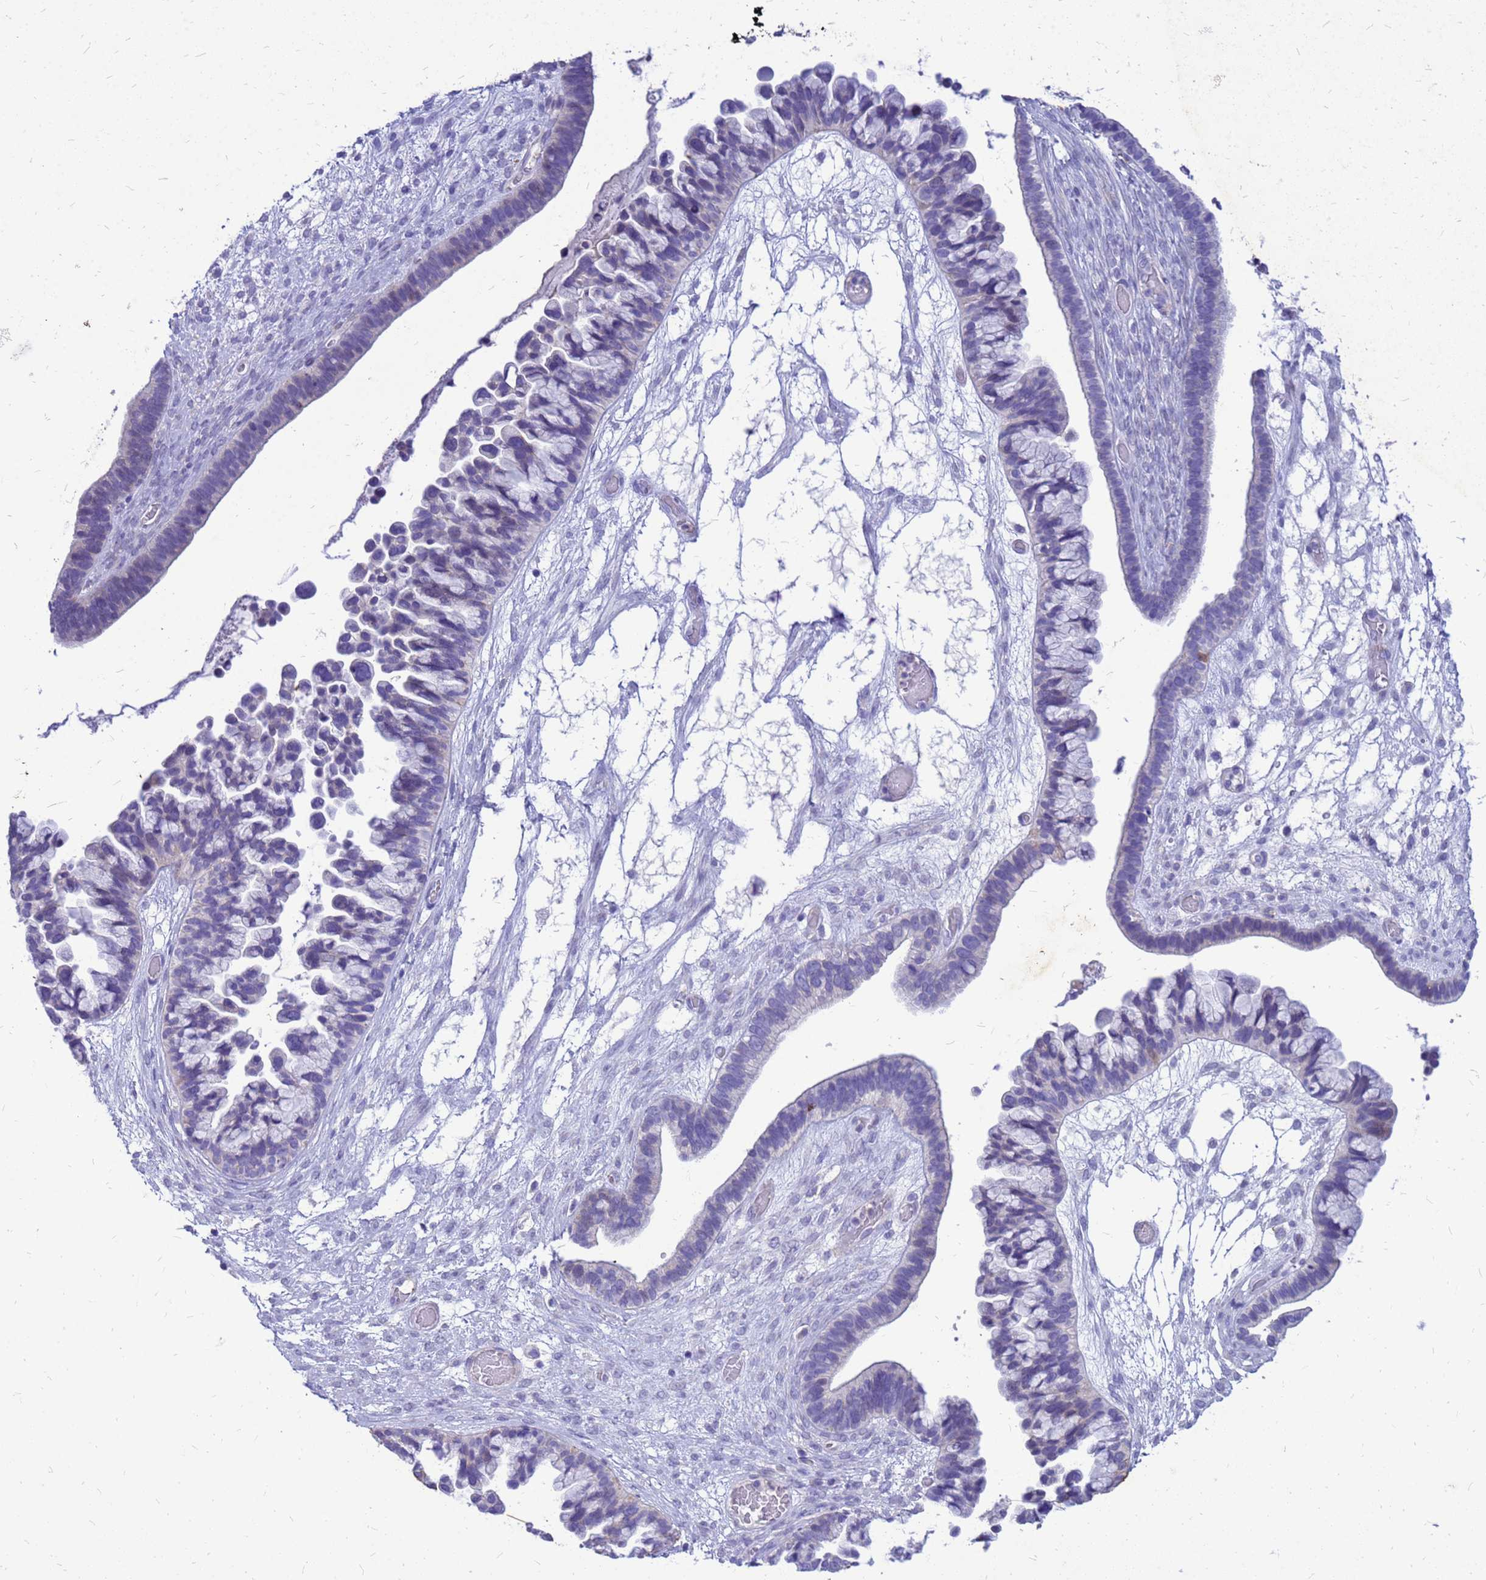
{"staining": {"intensity": "negative", "quantity": "none", "location": "none"}, "tissue": "ovarian cancer", "cell_type": "Tumor cells", "image_type": "cancer", "snomed": [{"axis": "morphology", "description": "Cystadenocarcinoma, serous, NOS"}, {"axis": "topography", "description": "Ovary"}], "caption": "The histopathology image reveals no staining of tumor cells in ovarian cancer.", "gene": "AKR1C1", "patient": {"sex": "female", "age": 56}}